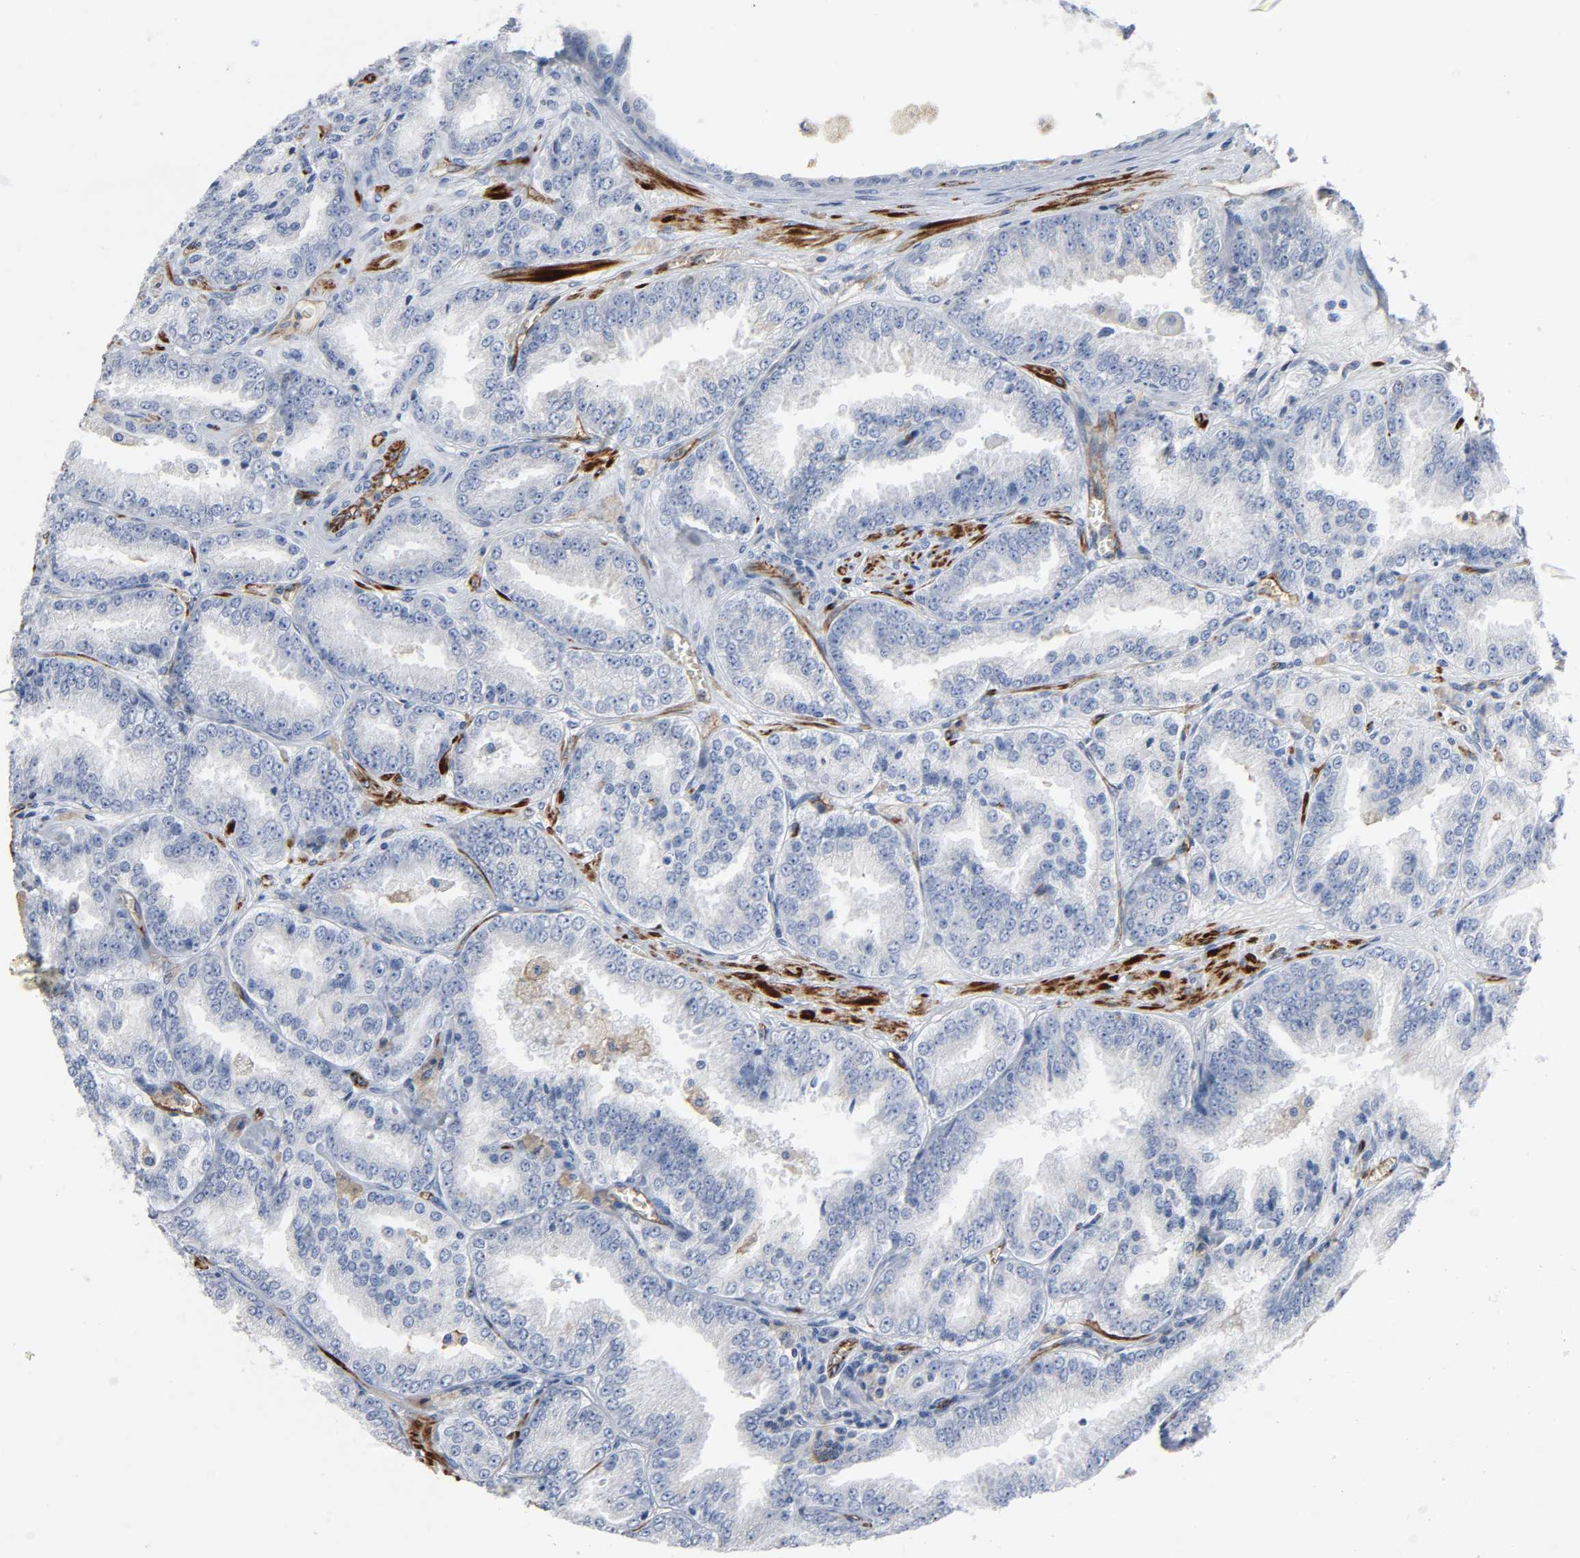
{"staining": {"intensity": "negative", "quantity": "none", "location": "none"}, "tissue": "prostate cancer", "cell_type": "Tumor cells", "image_type": "cancer", "snomed": [{"axis": "morphology", "description": "Adenocarcinoma, High grade"}, {"axis": "topography", "description": "Prostate"}], "caption": "Immunohistochemical staining of human prostate adenocarcinoma (high-grade) demonstrates no significant positivity in tumor cells. The staining was performed using DAB to visualize the protein expression in brown, while the nuclei were stained in blue with hematoxylin (Magnification: 20x).", "gene": "PECAM1", "patient": {"sex": "male", "age": 61}}